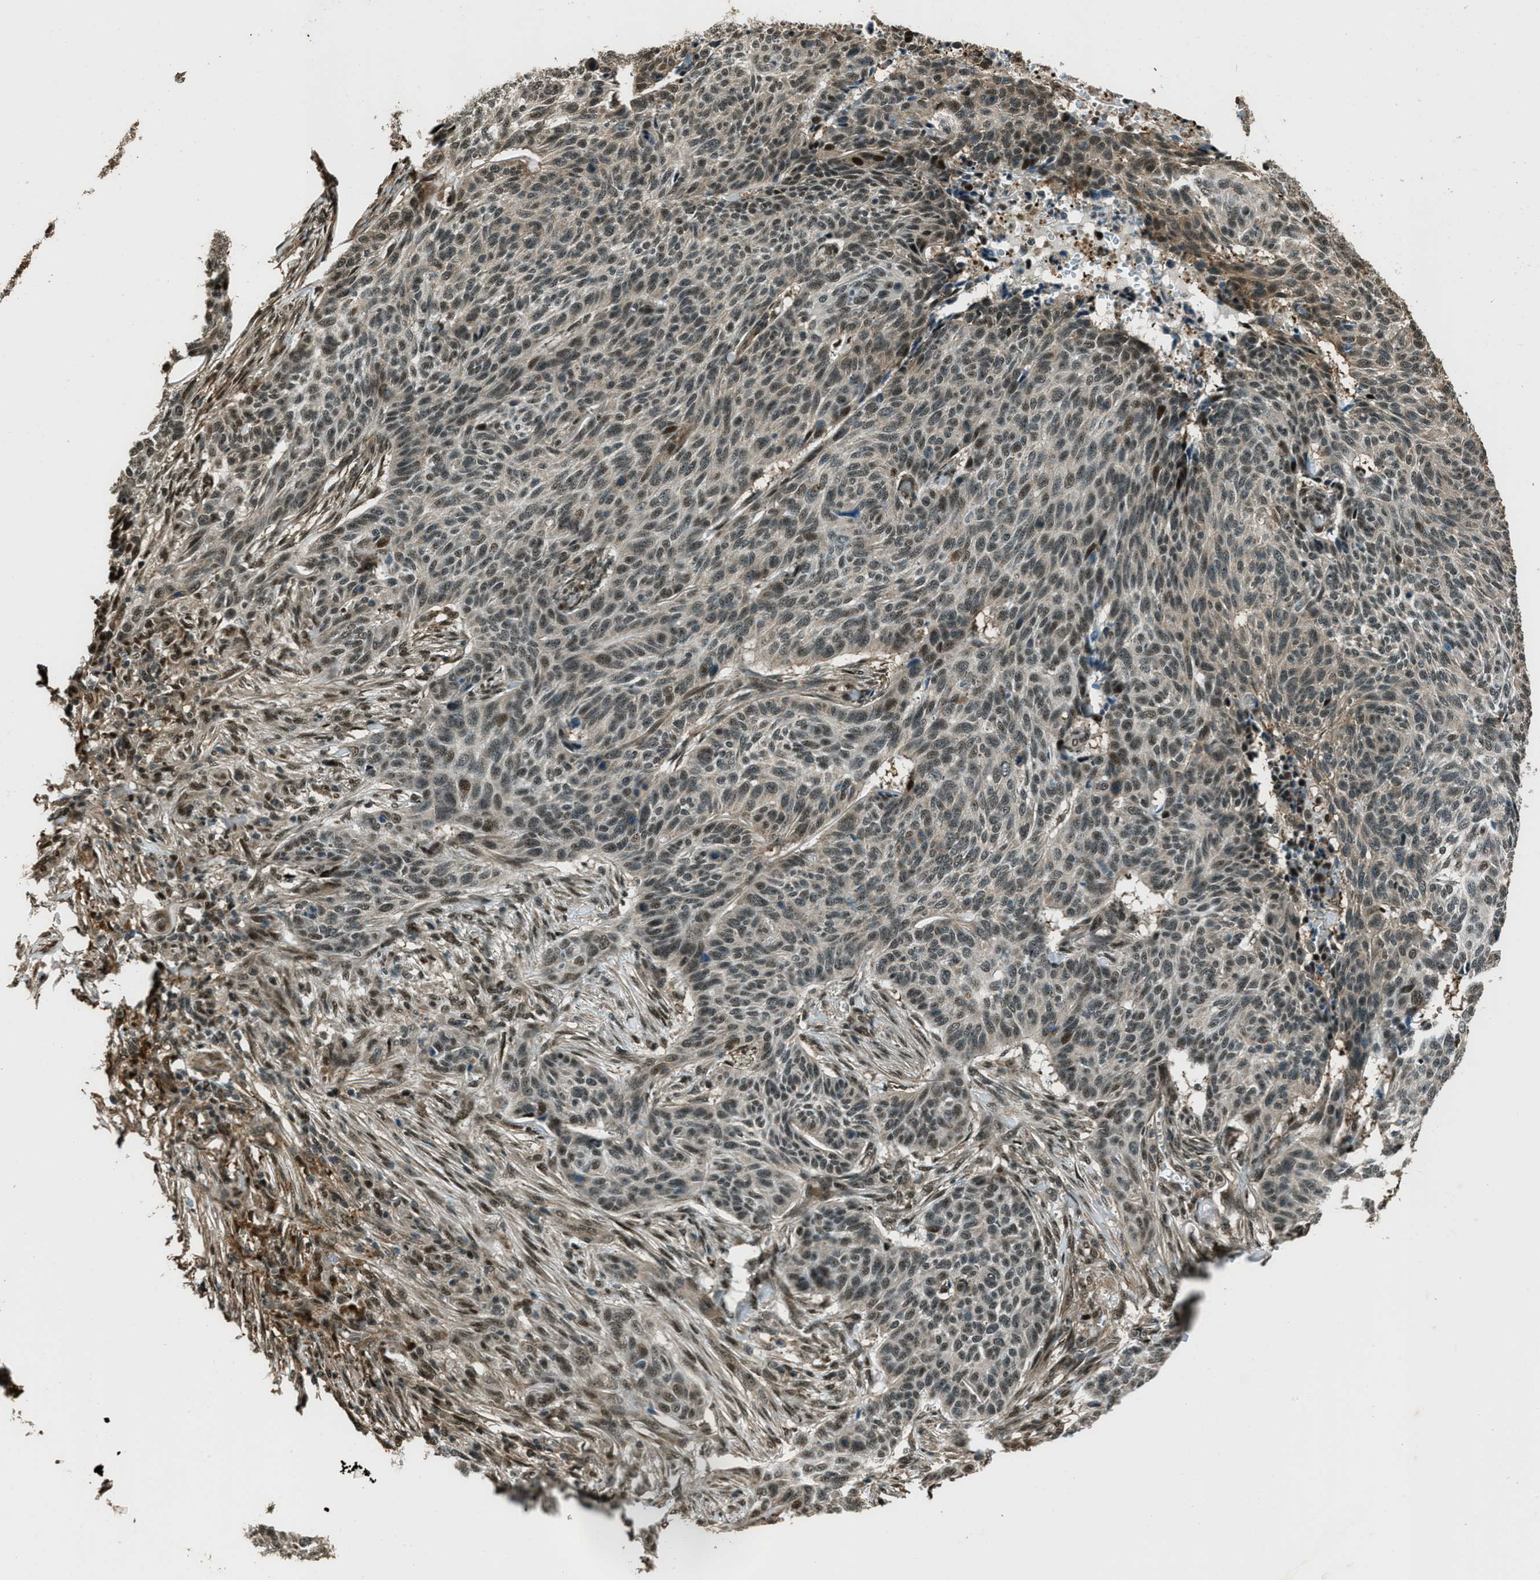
{"staining": {"intensity": "weak", "quantity": "<25%", "location": "cytoplasmic/membranous,nuclear"}, "tissue": "skin cancer", "cell_type": "Tumor cells", "image_type": "cancer", "snomed": [{"axis": "morphology", "description": "Basal cell carcinoma"}, {"axis": "topography", "description": "Skin"}], "caption": "A photomicrograph of skin cancer stained for a protein shows no brown staining in tumor cells.", "gene": "TARDBP", "patient": {"sex": "male", "age": 85}}